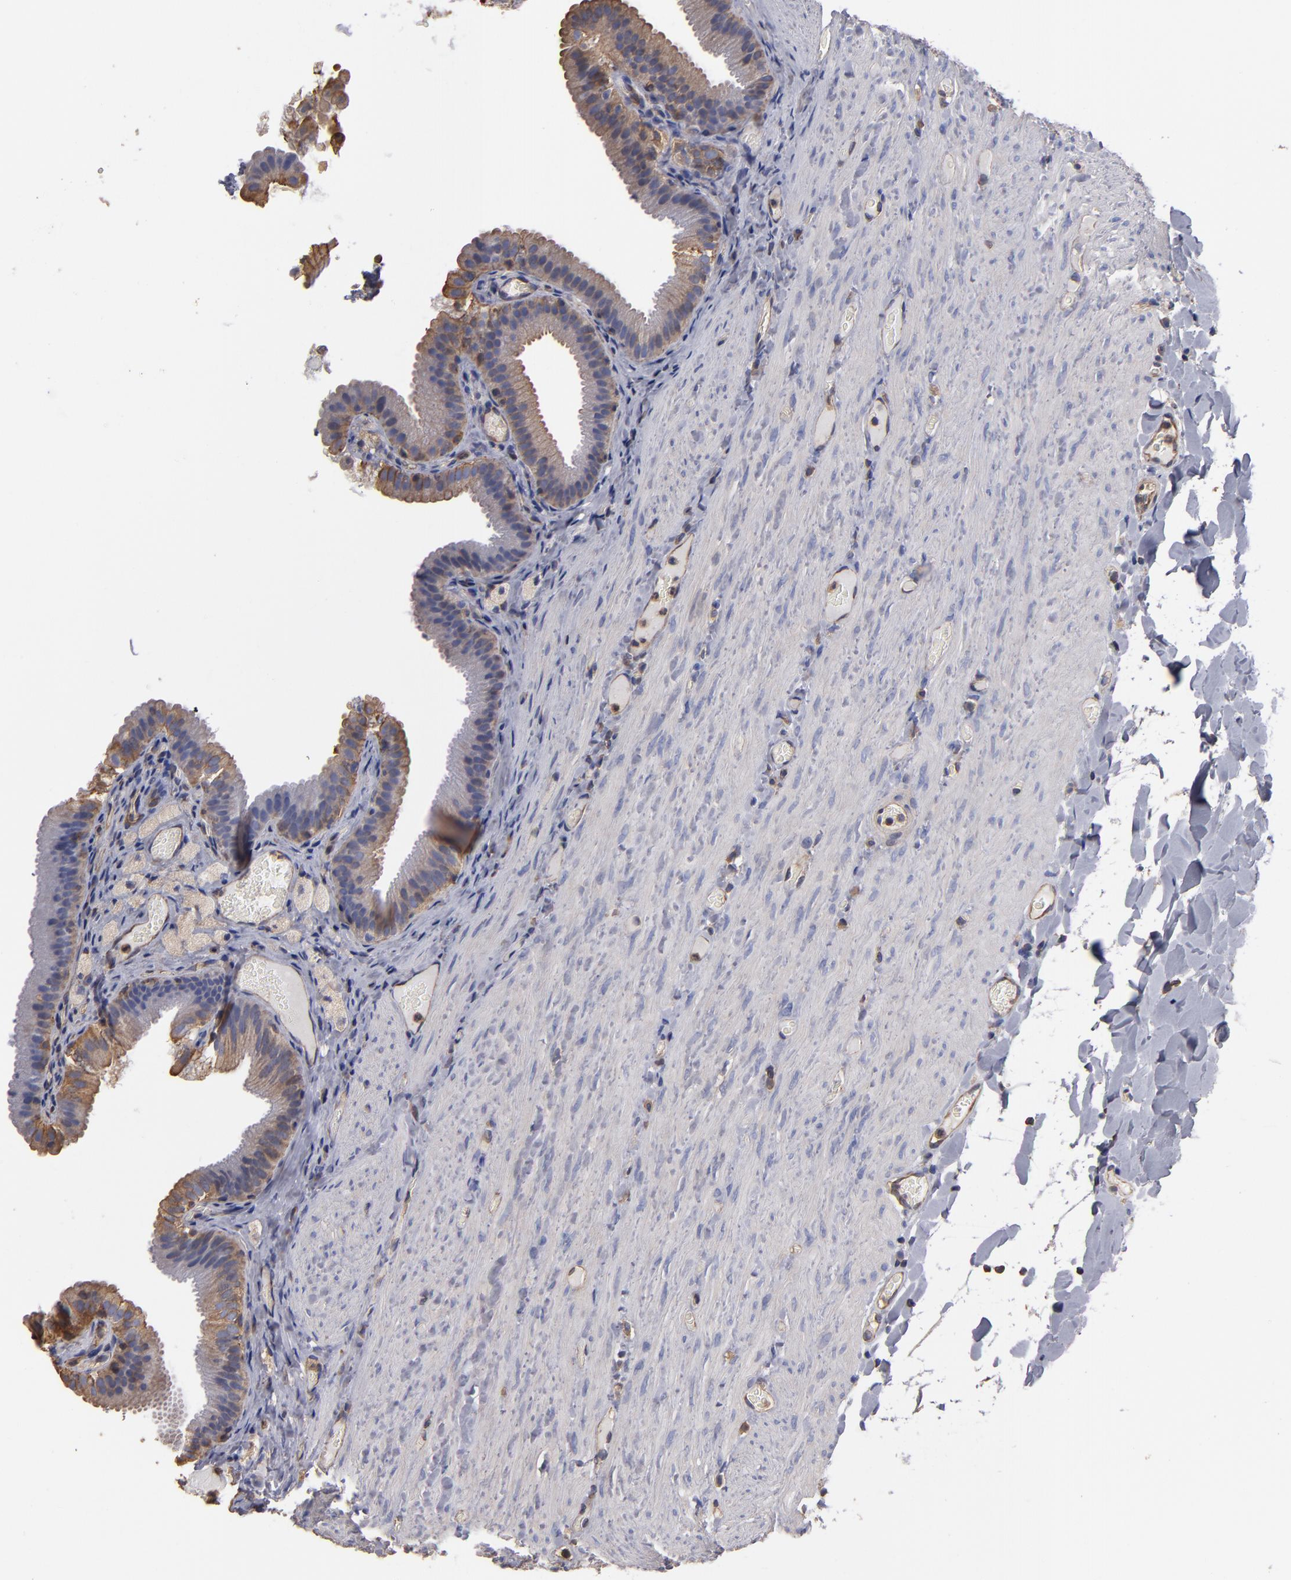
{"staining": {"intensity": "moderate", "quantity": ">75%", "location": "cytoplasmic/membranous"}, "tissue": "gallbladder", "cell_type": "Glandular cells", "image_type": "normal", "snomed": [{"axis": "morphology", "description": "Normal tissue, NOS"}, {"axis": "topography", "description": "Gallbladder"}], "caption": "An immunohistochemistry (IHC) micrograph of normal tissue is shown. Protein staining in brown highlights moderate cytoplasmic/membranous positivity in gallbladder within glandular cells.", "gene": "ESYT2", "patient": {"sex": "female", "age": 24}}